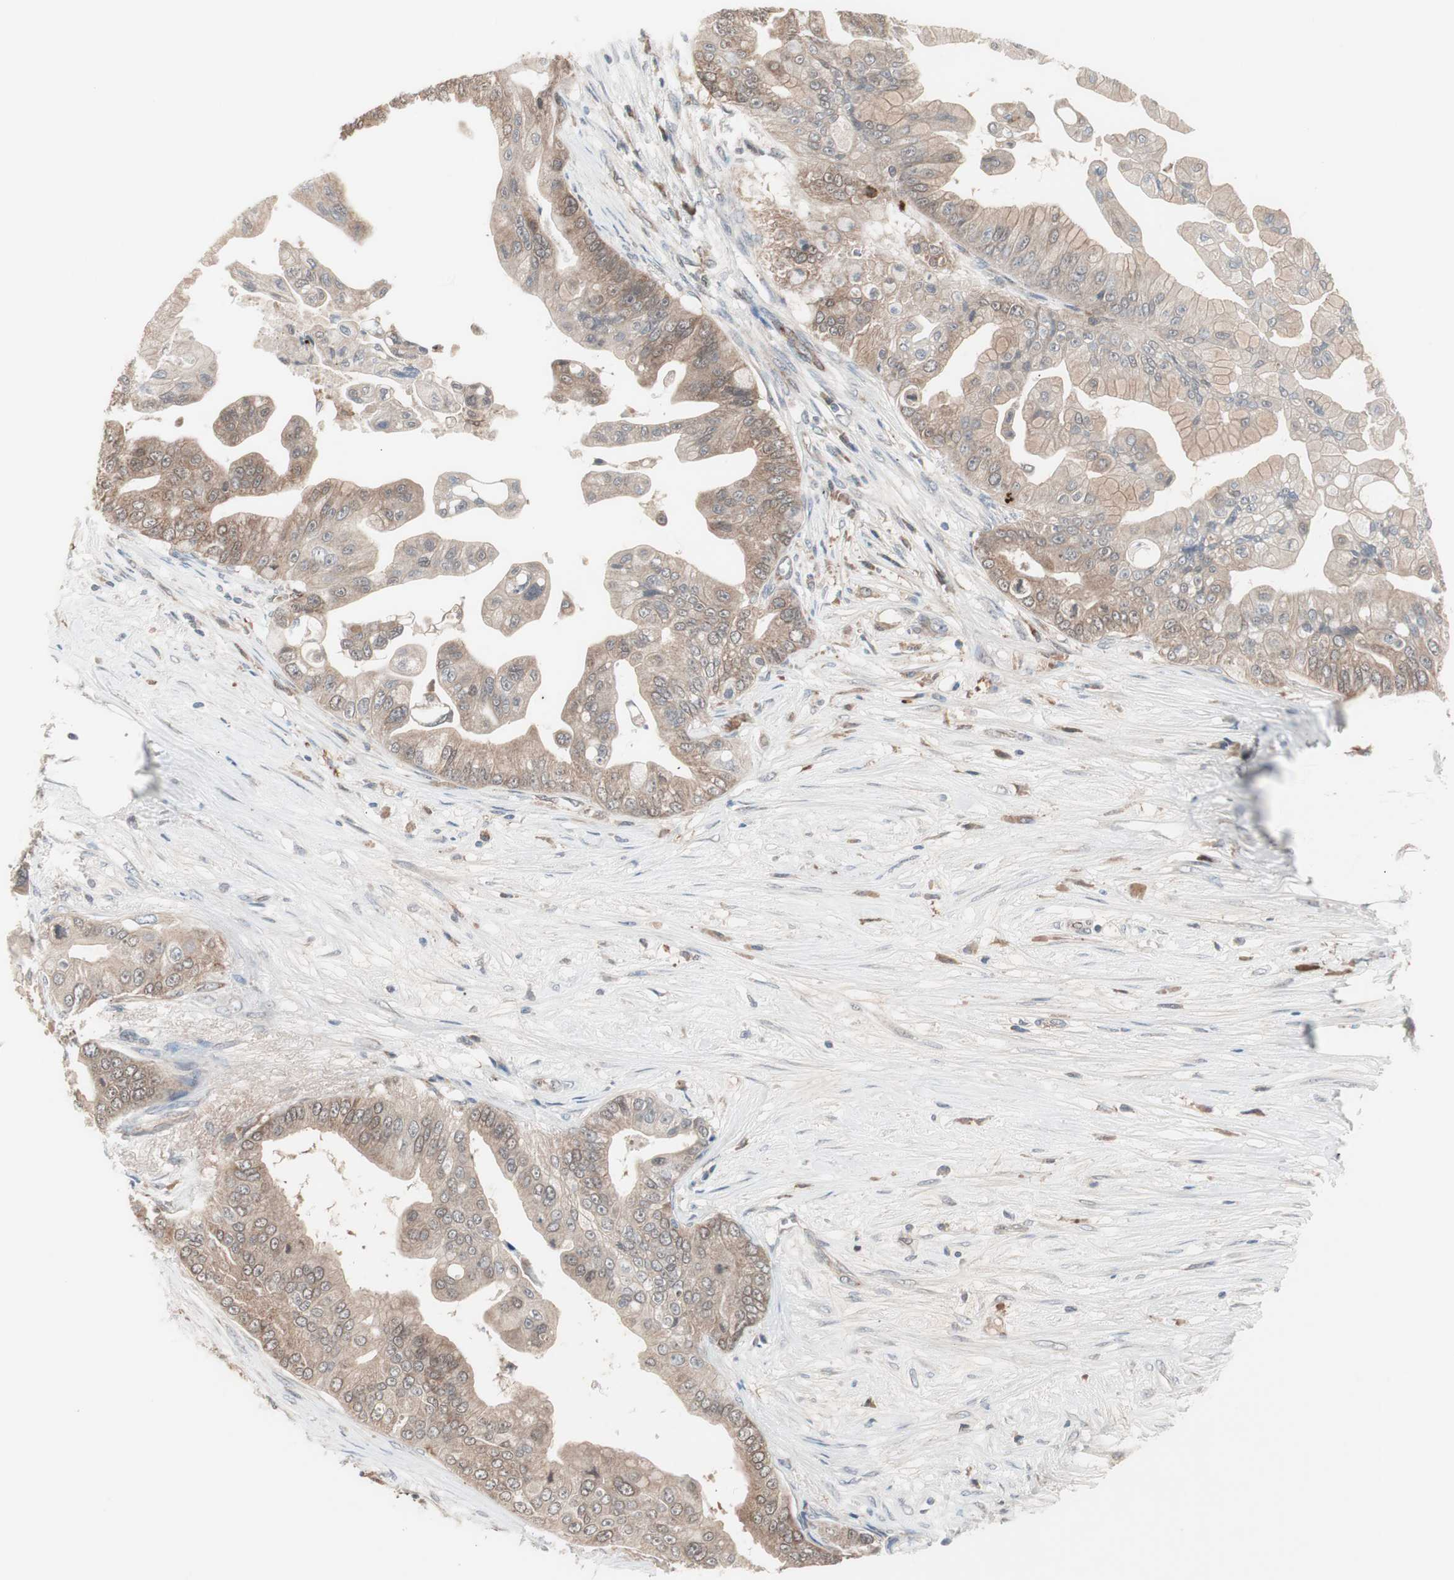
{"staining": {"intensity": "moderate", "quantity": ">75%", "location": "cytoplasmic/membranous"}, "tissue": "pancreatic cancer", "cell_type": "Tumor cells", "image_type": "cancer", "snomed": [{"axis": "morphology", "description": "Adenocarcinoma, NOS"}, {"axis": "topography", "description": "Pancreas"}], "caption": "A medium amount of moderate cytoplasmic/membranous staining is present in approximately >75% of tumor cells in pancreatic cancer tissue. The staining was performed using DAB (3,3'-diaminobenzidine), with brown indicating positive protein expression. Nuclei are stained blue with hematoxylin.", "gene": "HMBS", "patient": {"sex": "female", "age": 75}}